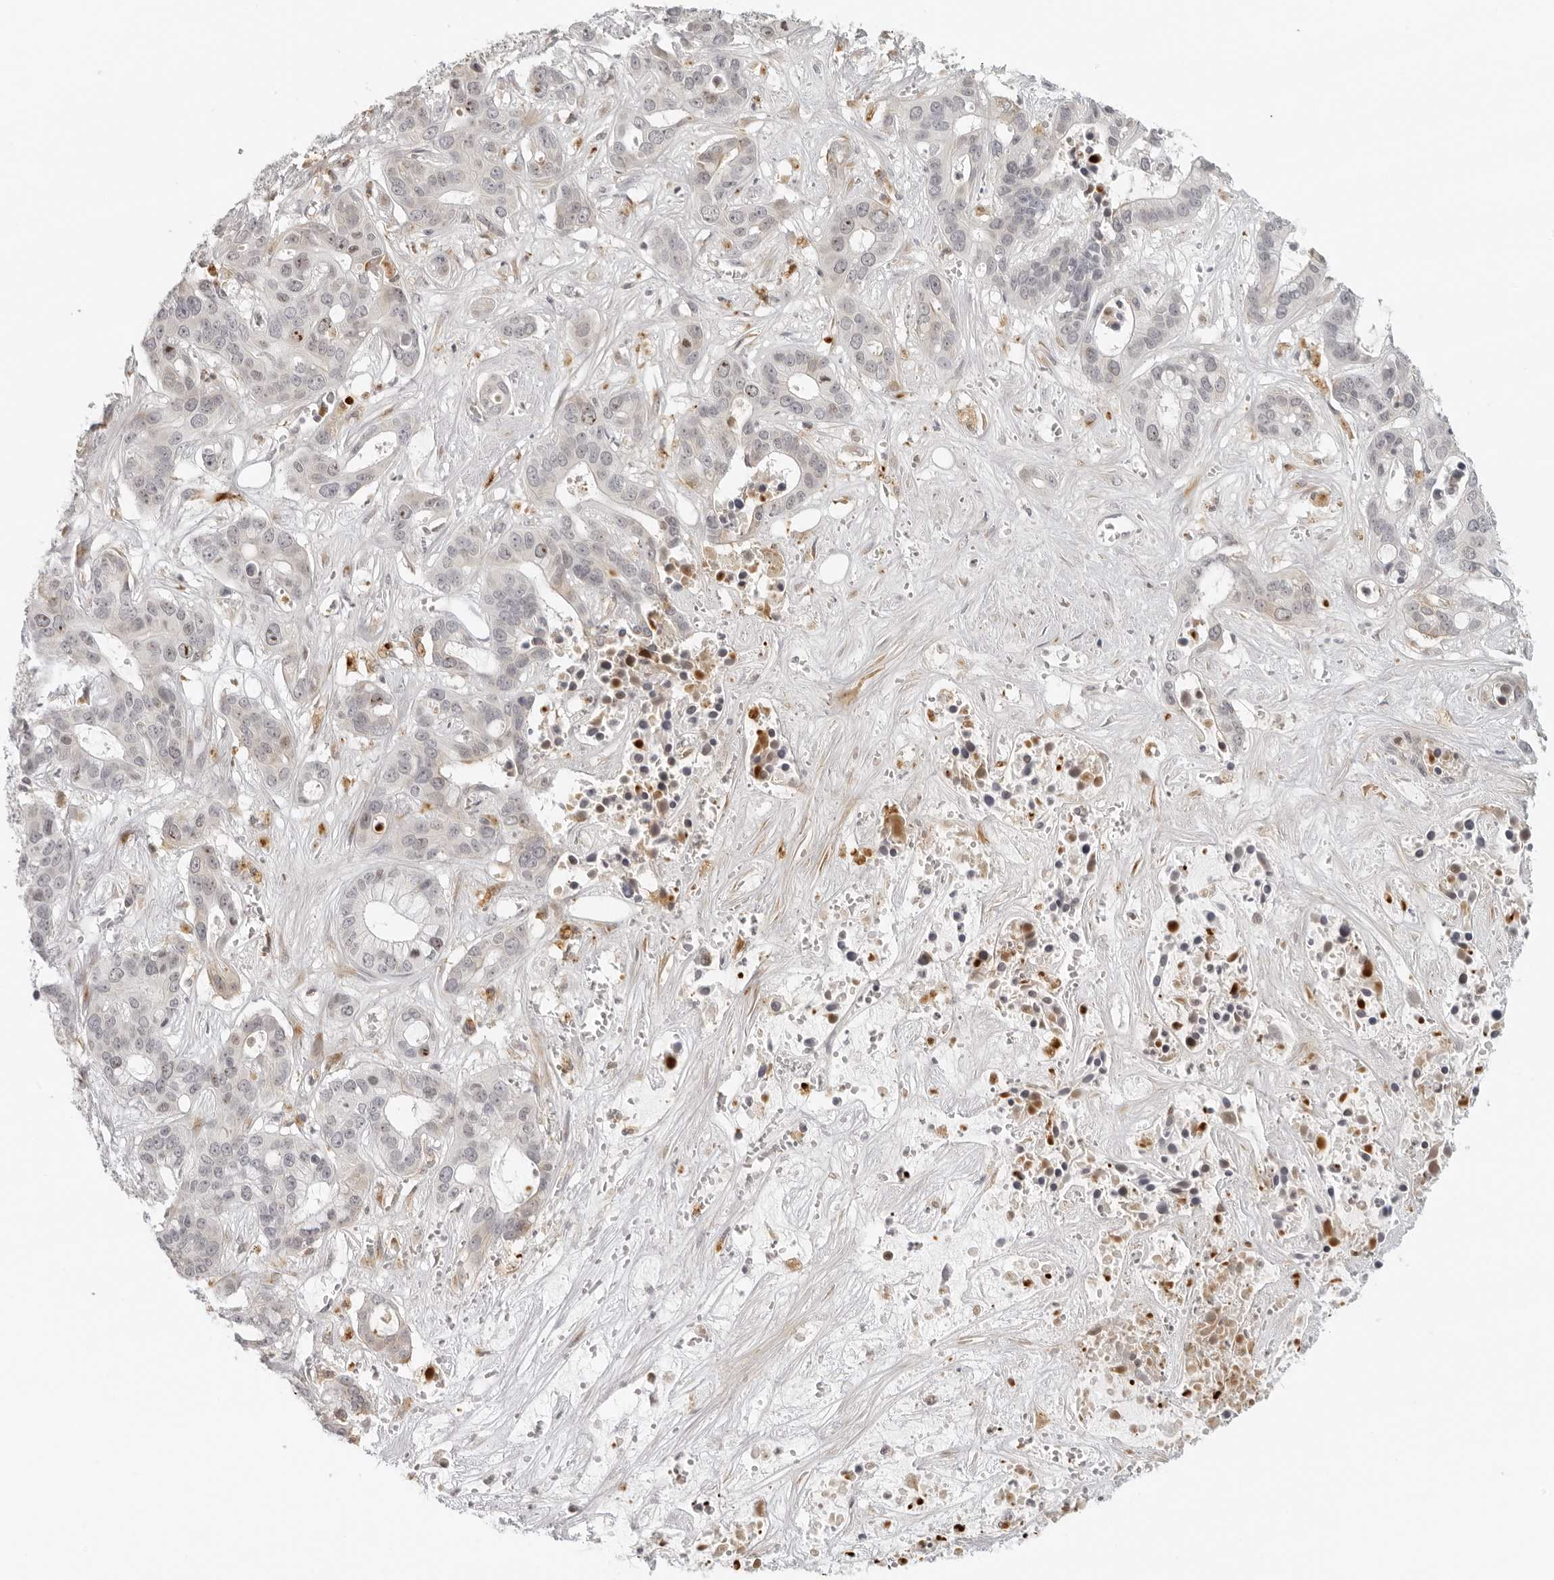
{"staining": {"intensity": "weak", "quantity": "25%-75%", "location": "nuclear"}, "tissue": "liver cancer", "cell_type": "Tumor cells", "image_type": "cancer", "snomed": [{"axis": "morphology", "description": "Cholangiocarcinoma"}, {"axis": "topography", "description": "Liver"}], "caption": "A high-resolution histopathology image shows IHC staining of liver cancer (cholangiocarcinoma), which exhibits weak nuclear positivity in approximately 25%-75% of tumor cells.", "gene": "ZNF678", "patient": {"sex": "female", "age": 65}}